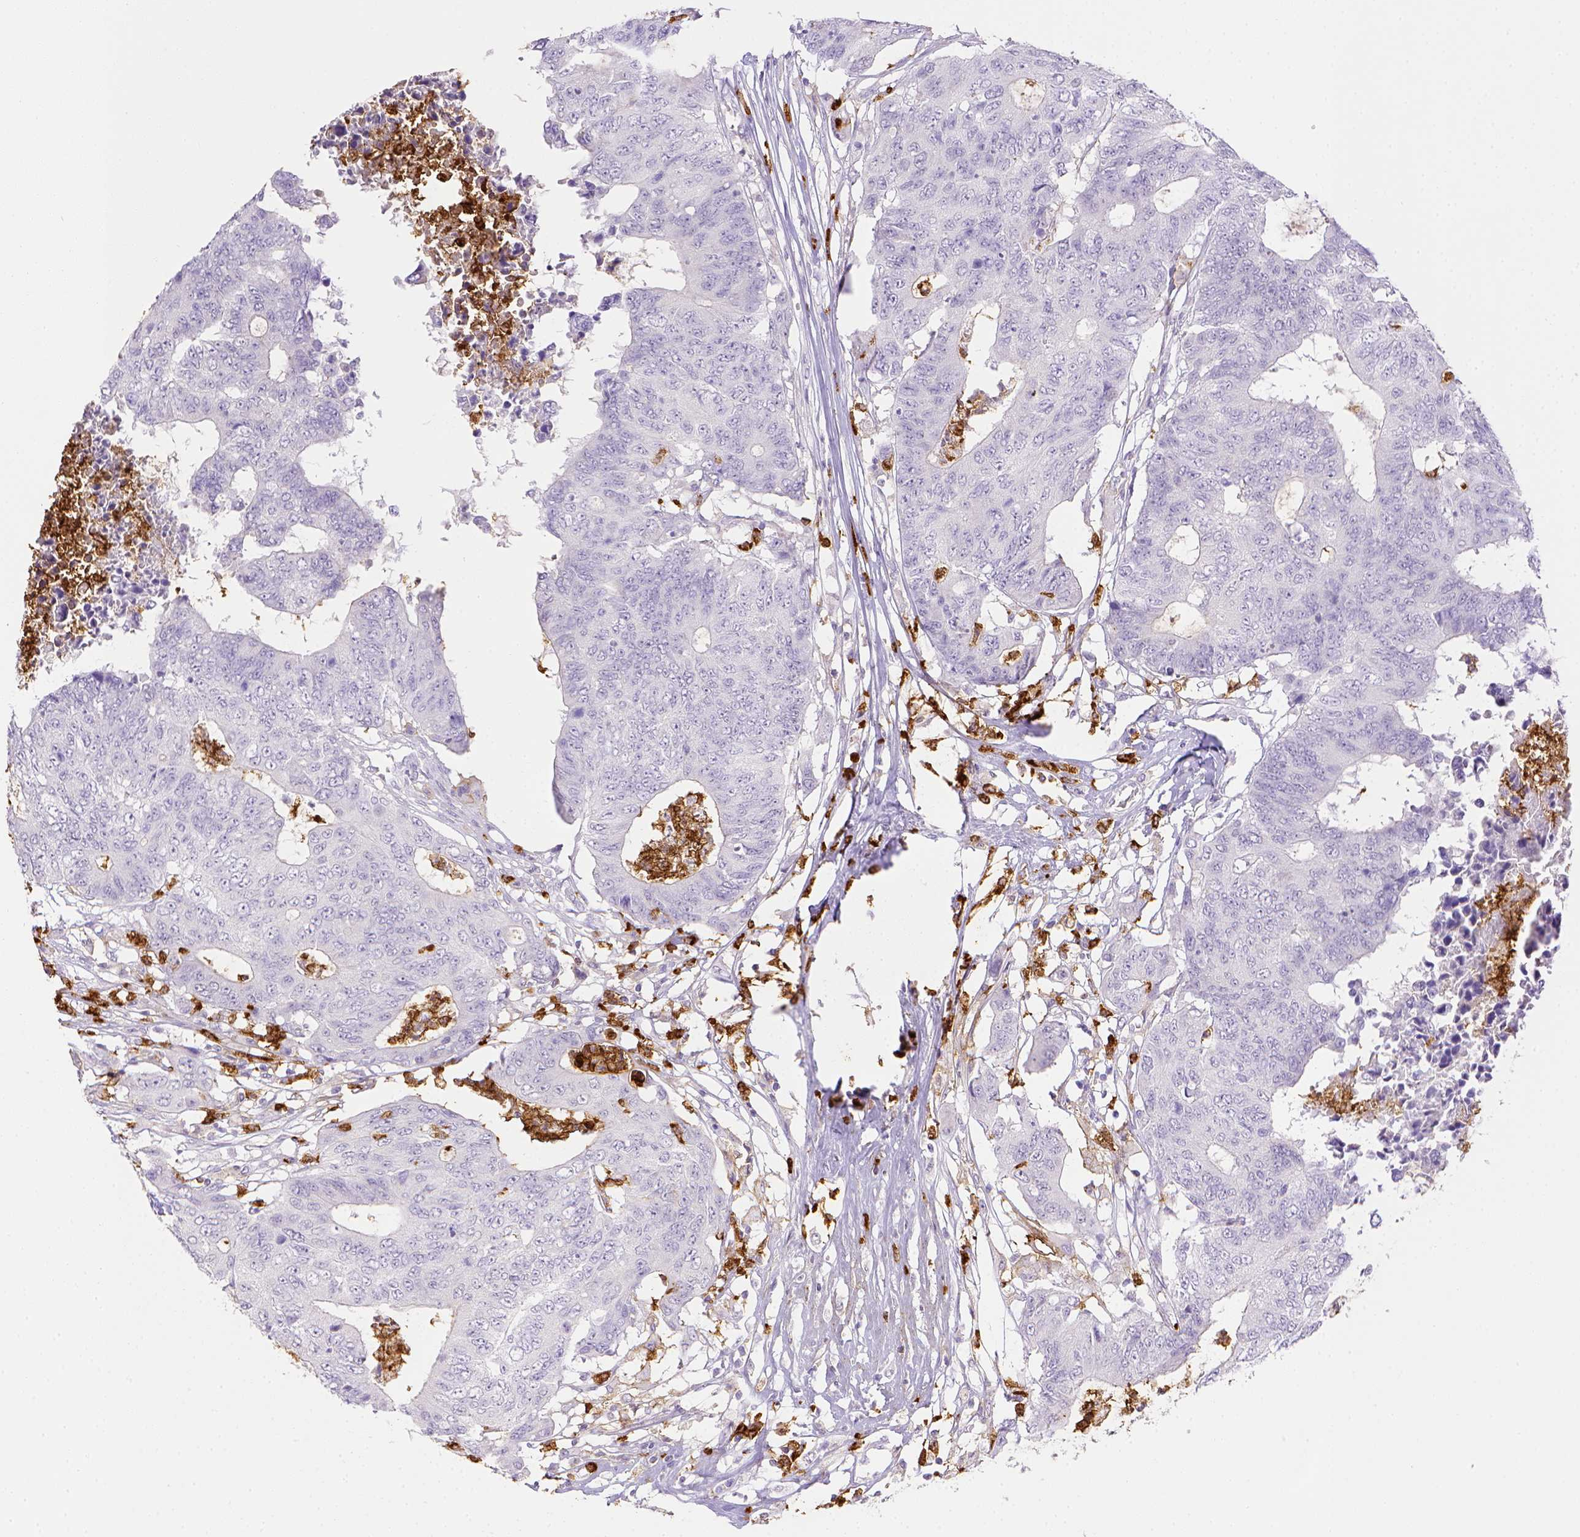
{"staining": {"intensity": "negative", "quantity": "none", "location": "none"}, "tissue": "colorectal cancer", "cell_type": "Tumor cells", "image_type": "cancer", "snomed": [{"axis": "morphology", "description": "Adenocarcinoma, NOS"}, {"axis": "topography", "description": "Colon"}], "caption": "The immunohistochemistry photomicrograph has no significant staining in tumor cells of colorectal cancer (adenocarcinoma) tissue. (DAB (3,3'-diaminobenzidine) immunohistochemistry (IHC) with hematoxylin counter stain).", "gene": "ITGAM", "patient": {"sex": "female", "age": 48}}